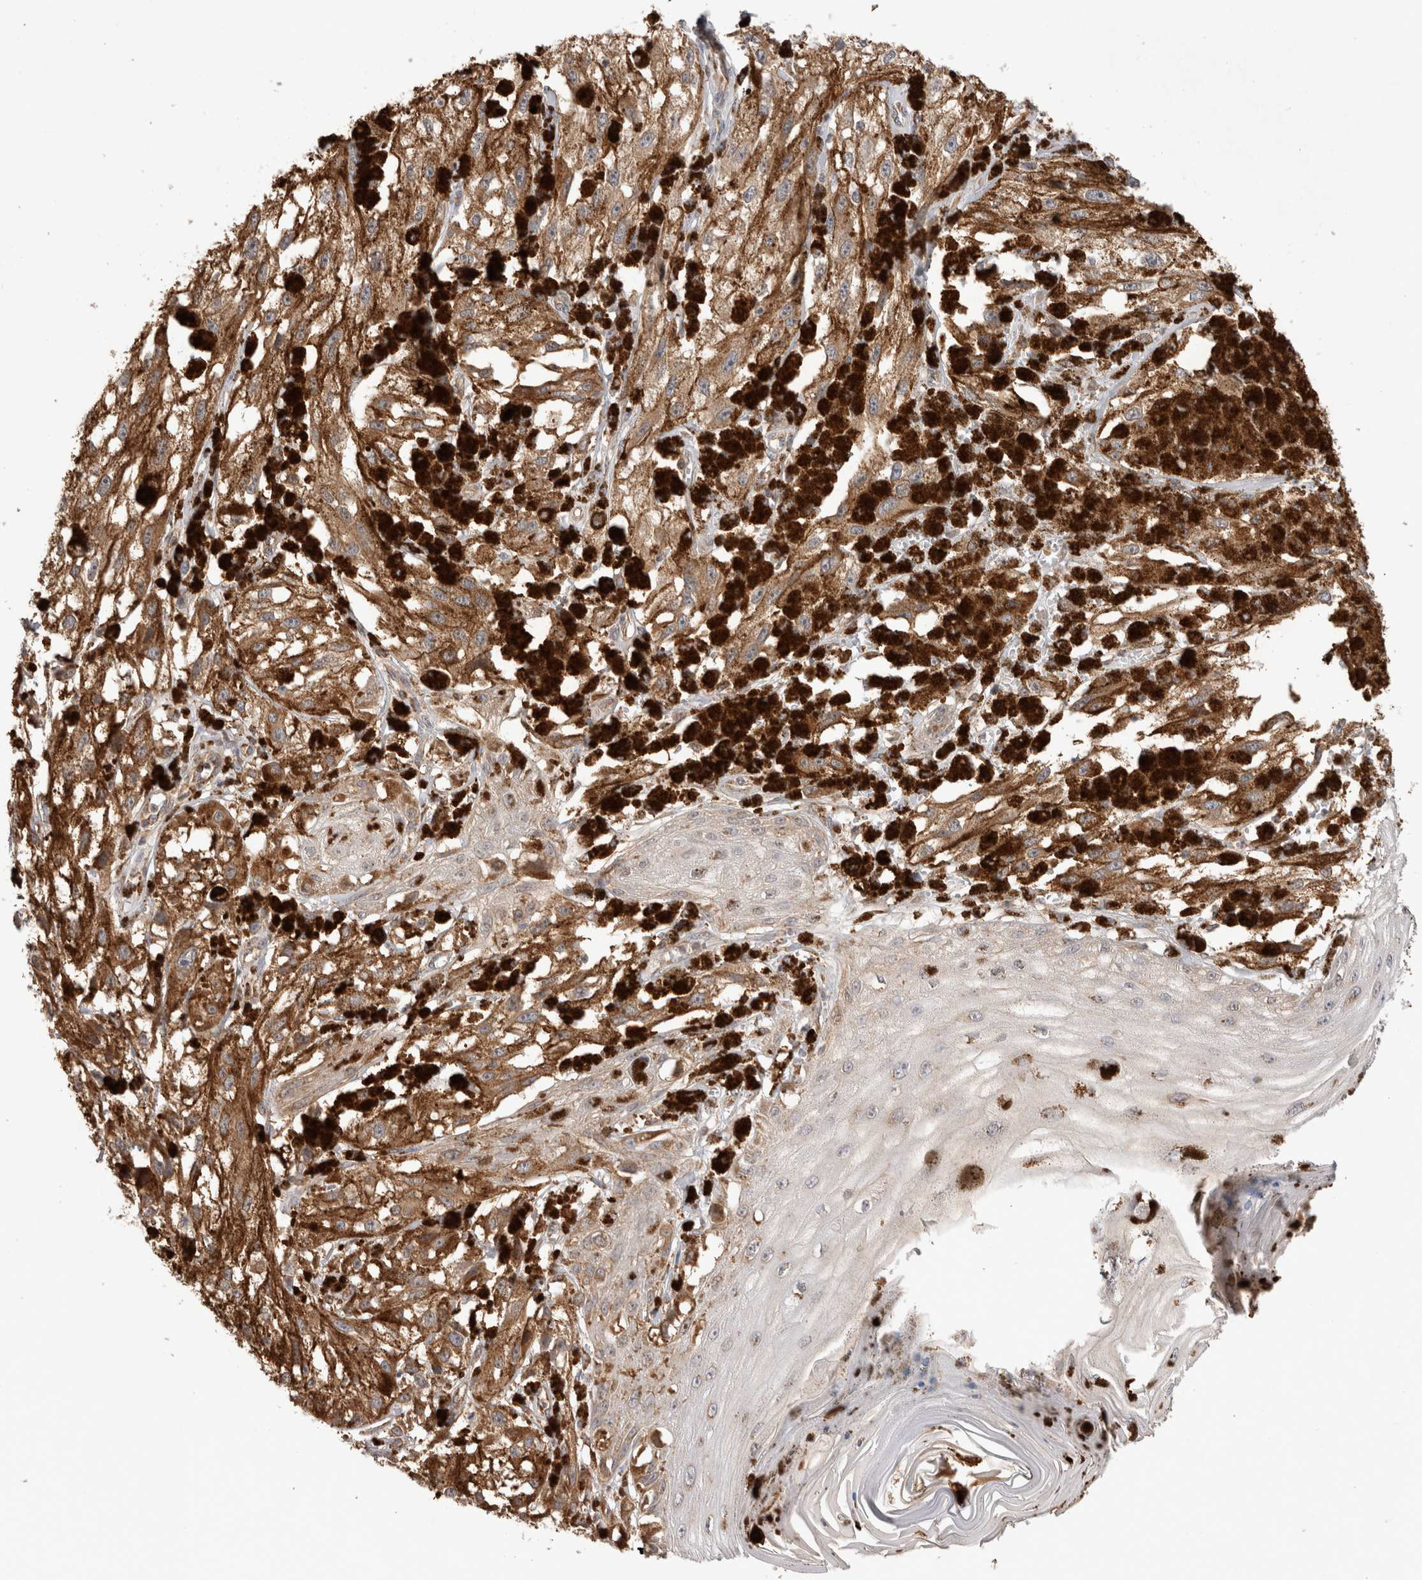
{"staining": {"intensity": "strong", "quantity": ">75%", "location": "cytoplasmic/membranous"}, "tissue": "melanoma", "cell_type": "Tumor cells", "image_type": "cancer", "snomed": [{"axis": "morphology", "description": "Malignant melanoma, NOS"}, {"axis": "topography", "description": "Skin"}], "caption": "Immunohistochemistry (IHC) of melanoma demonstrates high levels of strong cytoplasmic/membranous positivity in about >75% of tumor cells. The protein is shown in brown color, while the nuclei are stained blue.", "gene": "IMMP2L", "patient": {"sex": "male", "age": 88}}